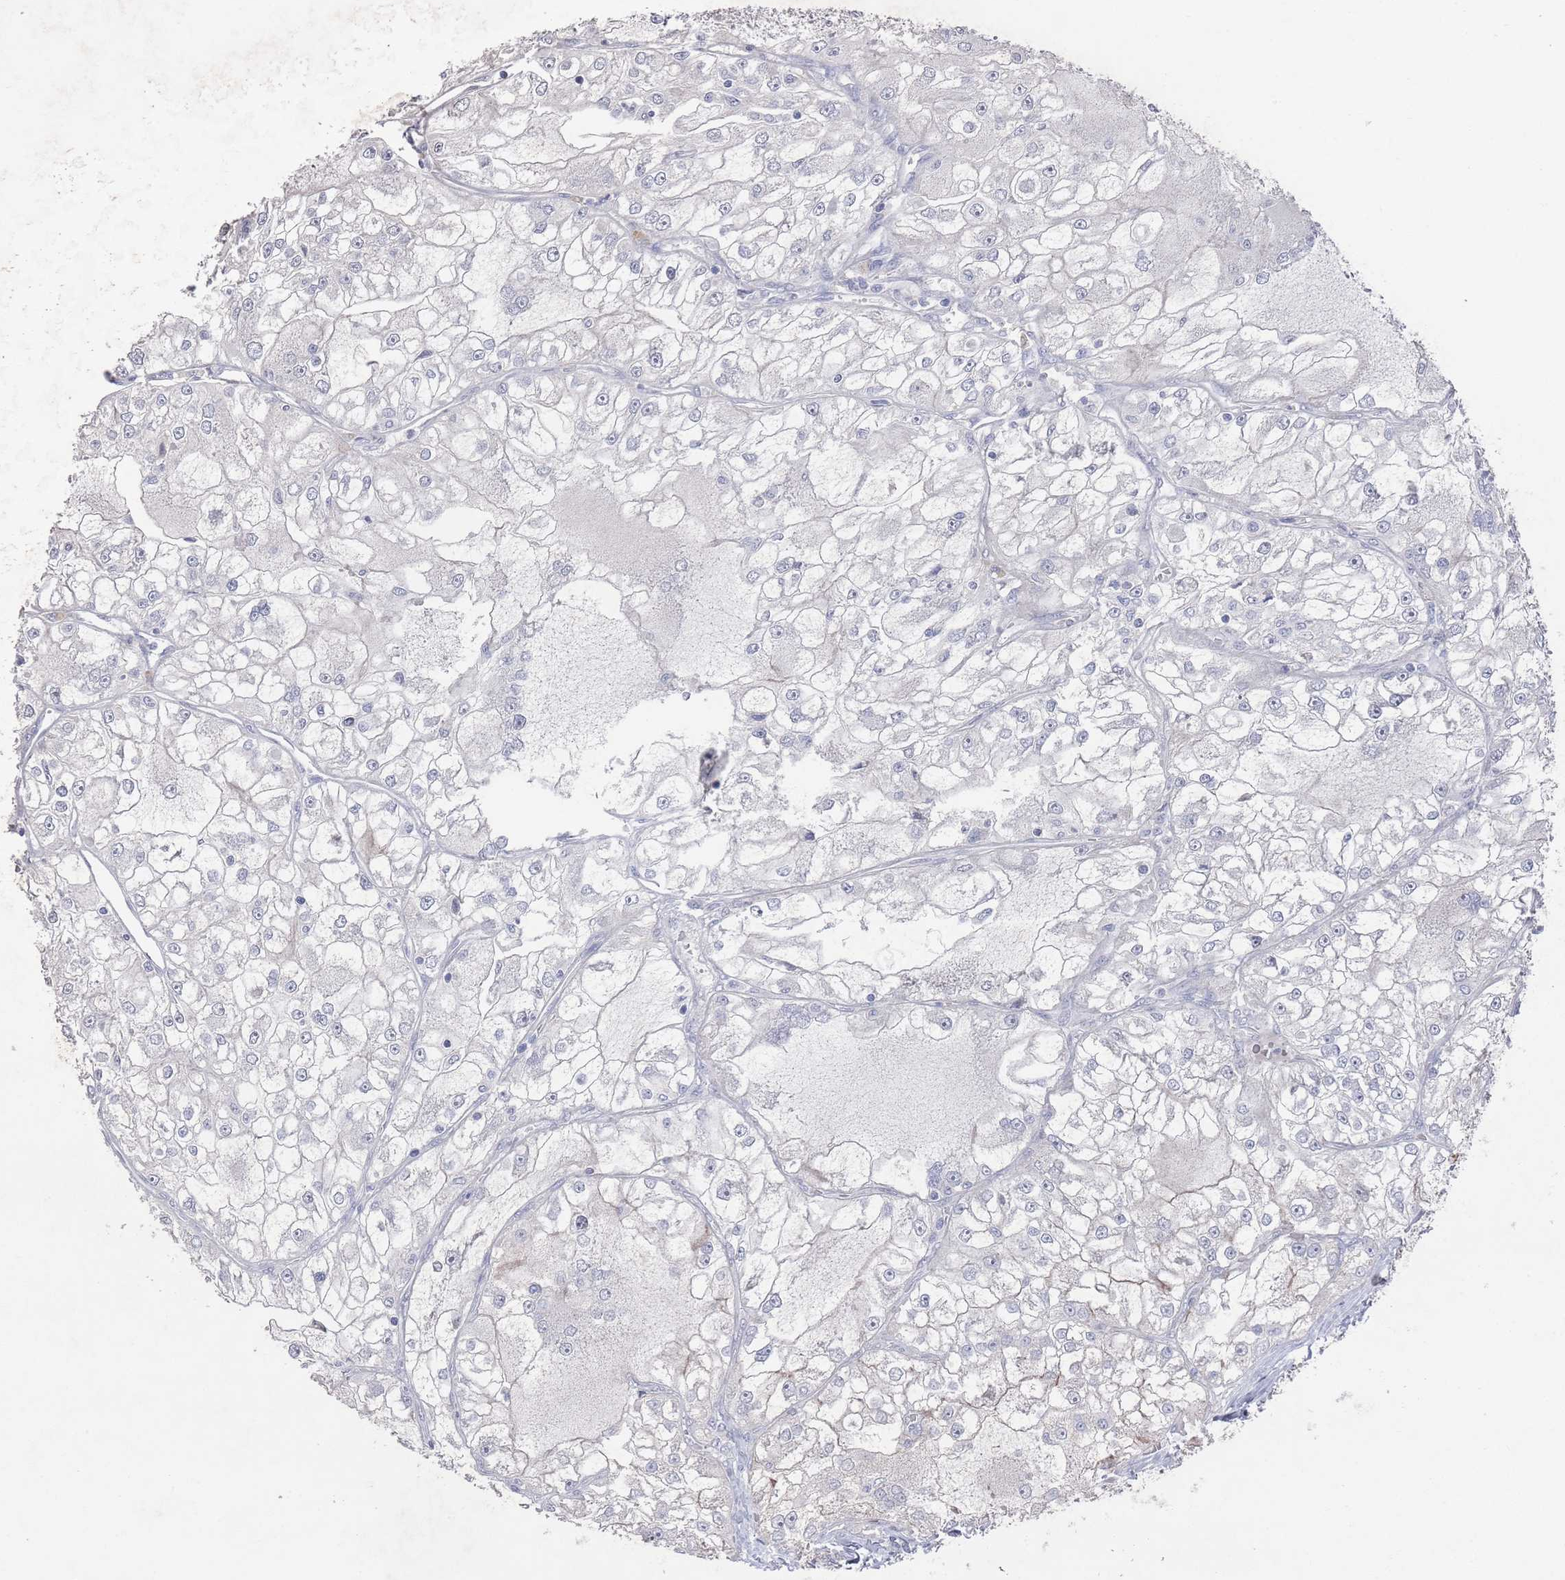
{"staining": {"intensity": "negative", "quantity": "none", "location": "none"}, "tissue": "renal cancer", "cell_type": "Tumor cells", "image_type": "cancer", "snomed": [{"axis": "morphology", "description": "Adenocarcinoma, NOS"}, {"axis": "topography", "description": "Kidney"}], "caption": "Human renal cancer stained for a protein using IHC demonstrates no staining in tumor cells.", "gene": "PROM2", "patient": {"sex": "female", "age": 72}}